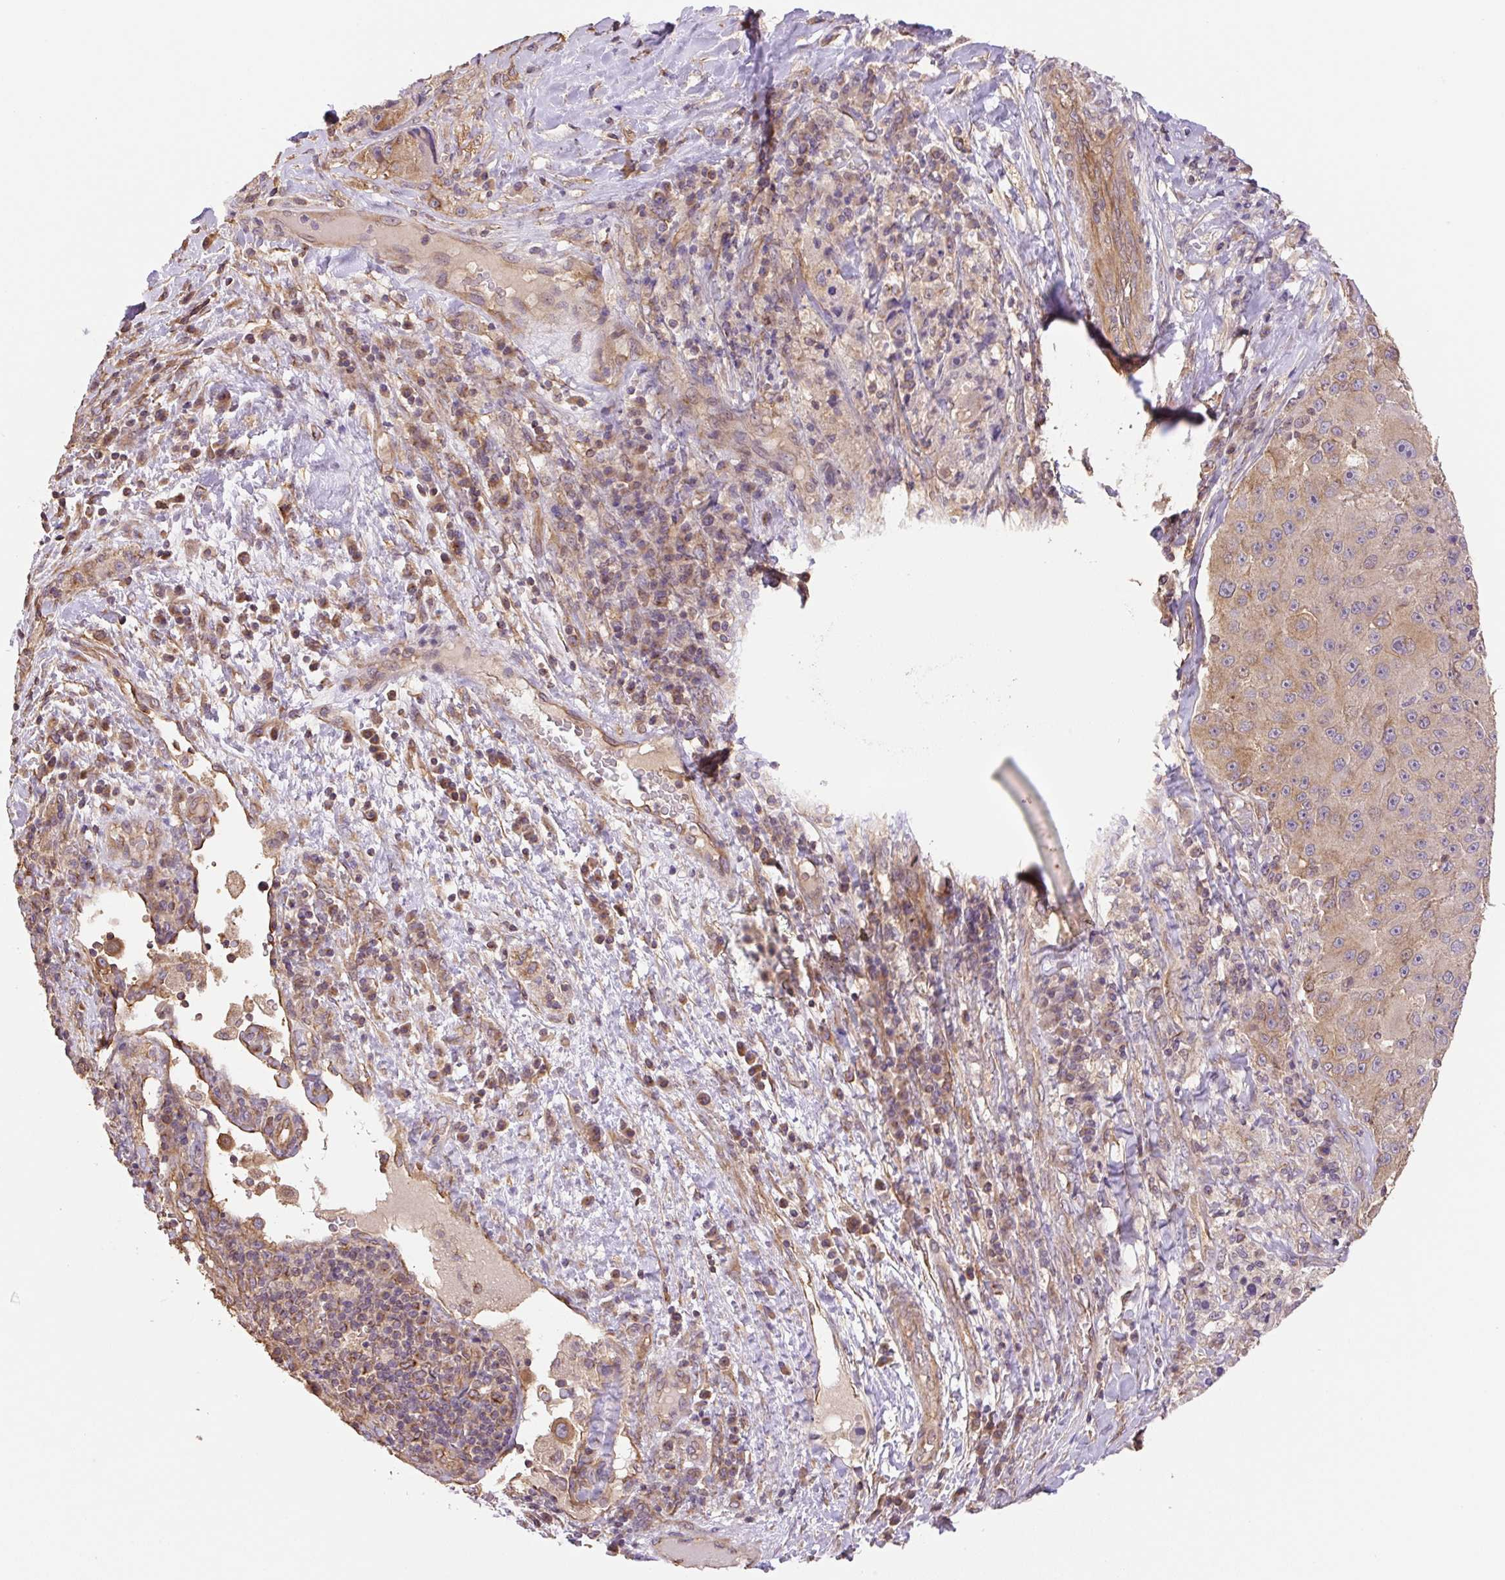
{"staining": {"intensity": "moderate", "quantity": ">75%", "location": "cytoplasmic/membranous"}, "tissue": "melanoma", "cell_type": "Tumor cells", "image_type": "cancer", "snomed": [{"axis": "morphology", "description": "Malignant melanoma, Metastatic site"}, {"axis": "topography", "description": "Lymph node"}], "caption": "Tumor cells exhibit moderate cytoplasmic/membranous staining in approximately >75% of cells in melanoma.", "gene": "COX8A", "patient": {"sex": "male", "age": 62}}